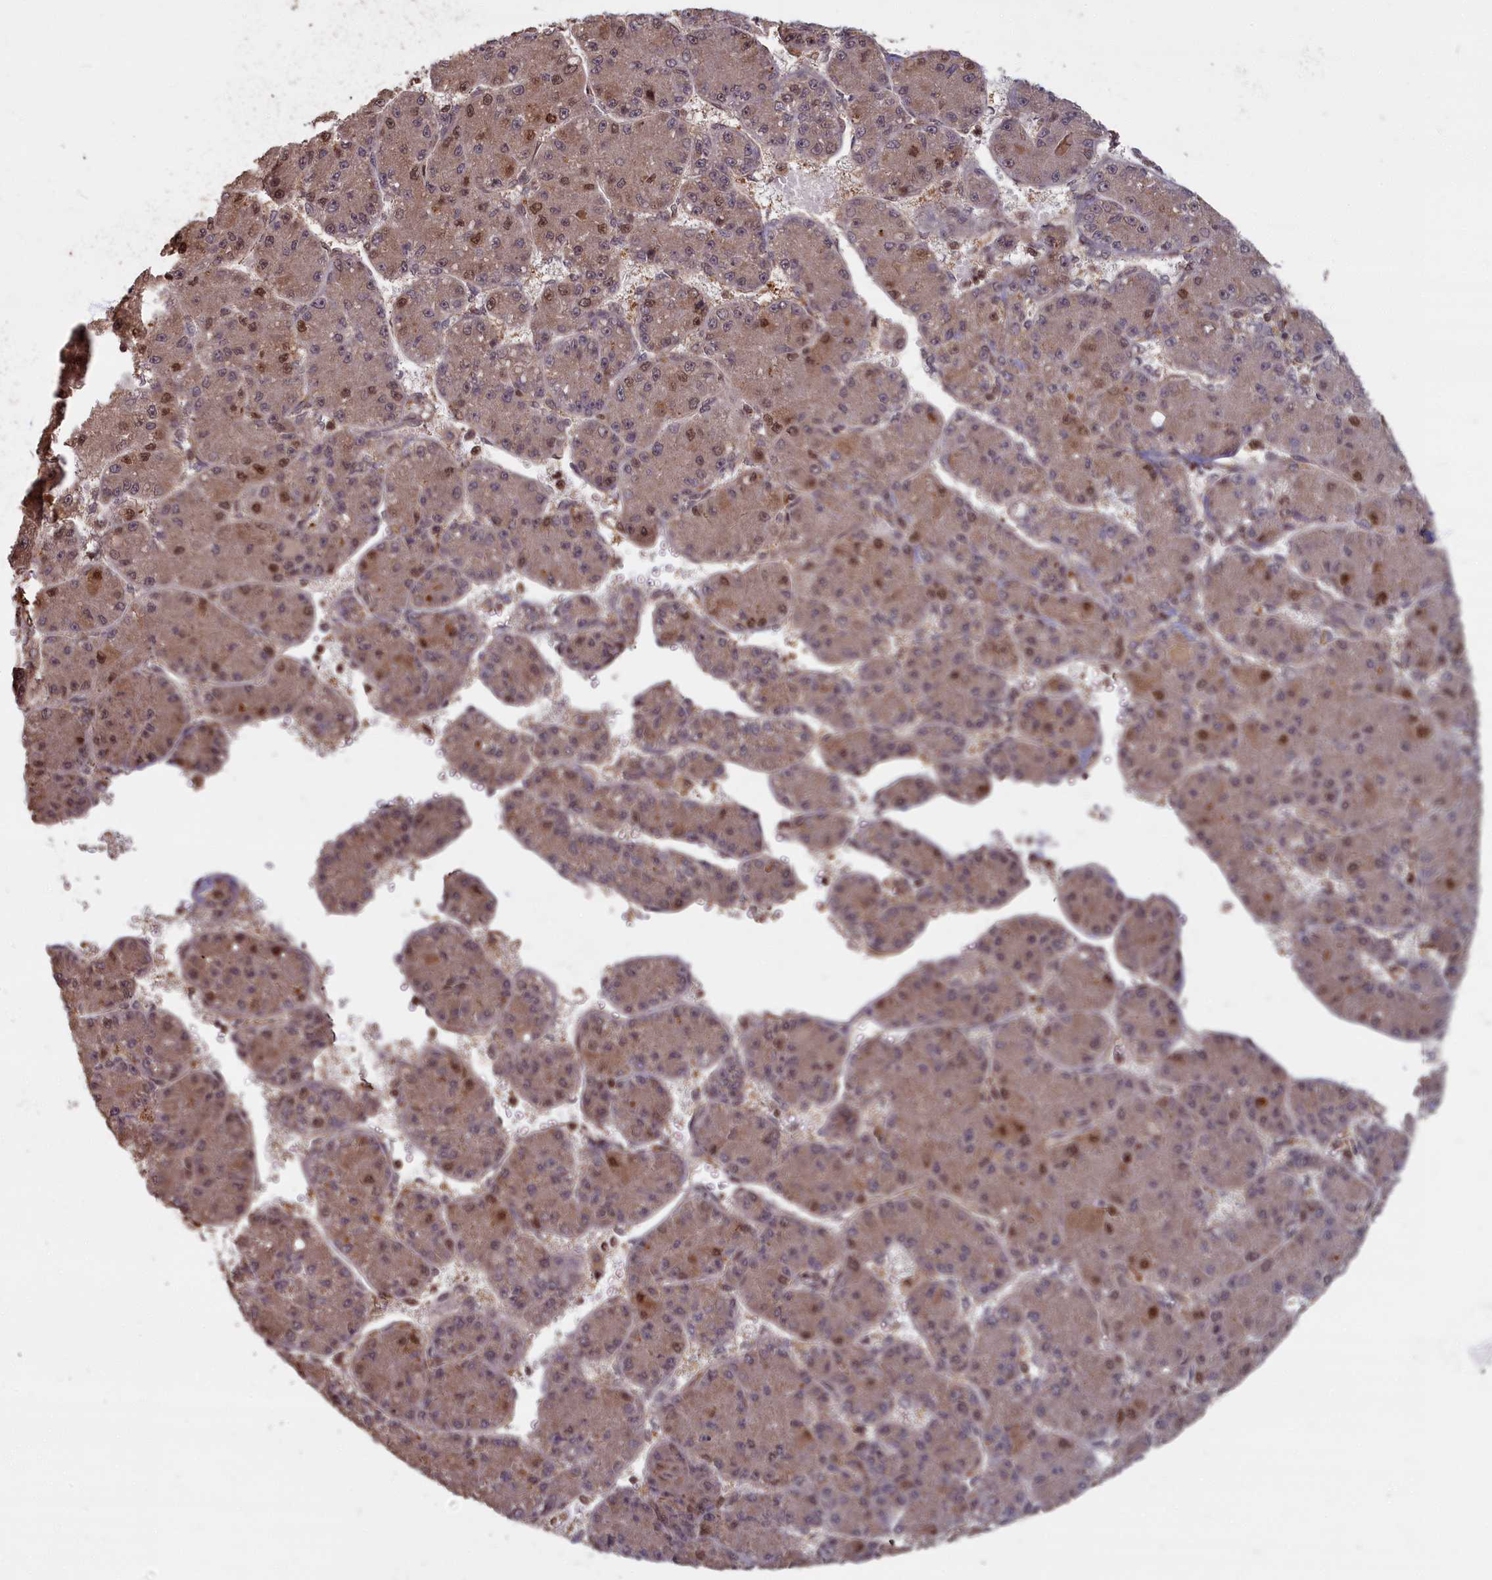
{"staining": {"intensity": "moderate", "quantity": "<25%", "location": "nuclear"}, "tissue": "liver cancer", "cell_type": "Tumor cells", "image_type": "cancer", "snomed": [{"axis": "morphology", "description": "Carcinoma, Hepatocellular, NOS"}, {"axis": "topography", "description": "Liver"}], "caption": "Human liver cancer stained with a protein marker shows moderate staining in tumor cells.", "gene": "HIF3A", "patient": {"sex": "male", "age": 67}}